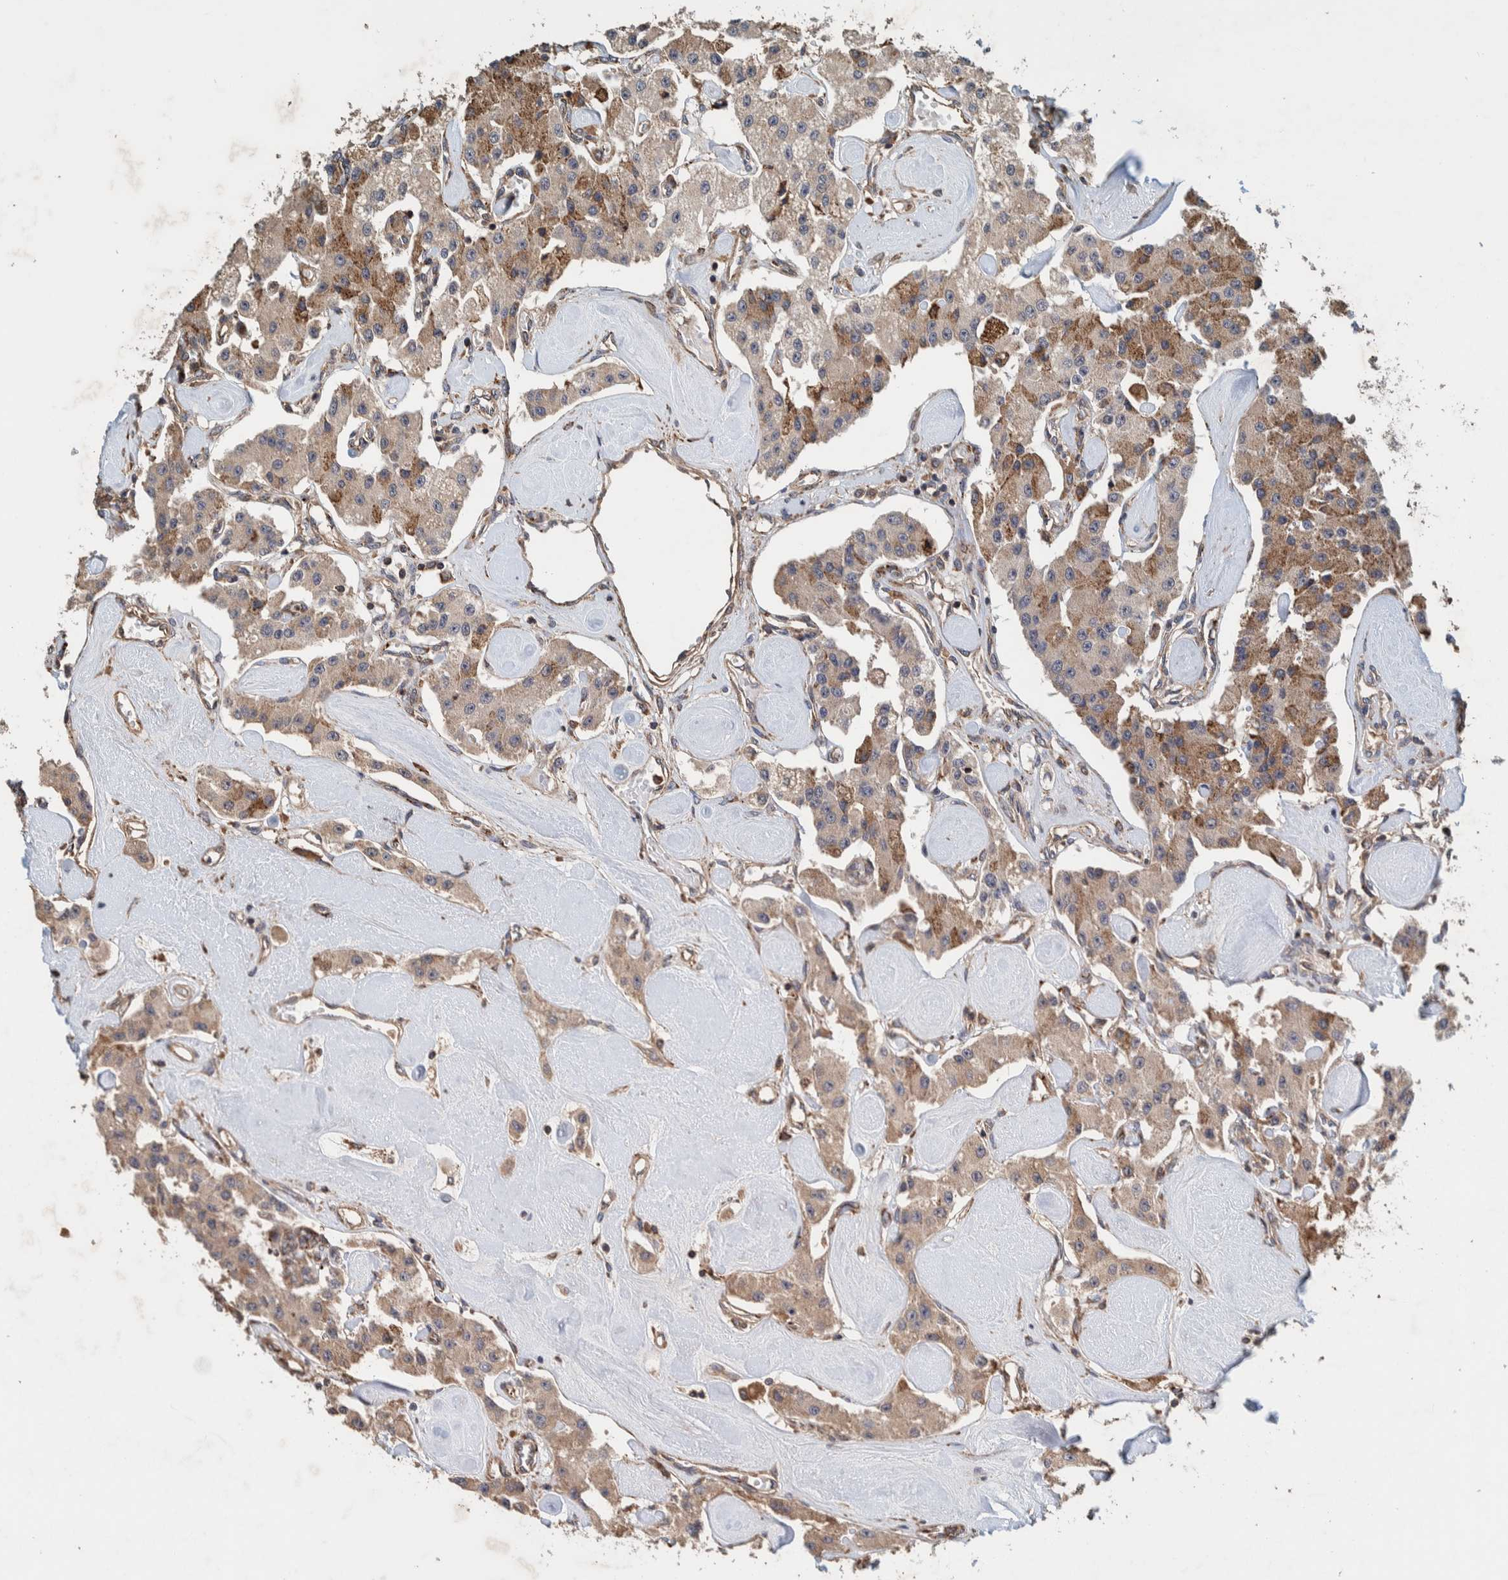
{"staining": {"intensity": "moderate", "quantity": ">75%", "location": "cytoplasmic/membranous"}, "tissue": "carcinoid", "cell_type": "Tumor cells", "image_type": "cancer", "snomed": [{"axis": "morphology", "description": "Carcinoid, malignant, NOS"}, {"axis": "topography", "description": "Pancreas"}], "caption": "Immunohistochemical staining of carcinoid displays moderate cytoplasmic/membranous protein positivity in approximately >75% of tumor cells. (DAB (3,3'-diaminobenzidine) IHC, brown staining for protein, blue staining for nuclei).", "gene": "PLA2G3", "patient": {"sex": "male", "age": 41}}